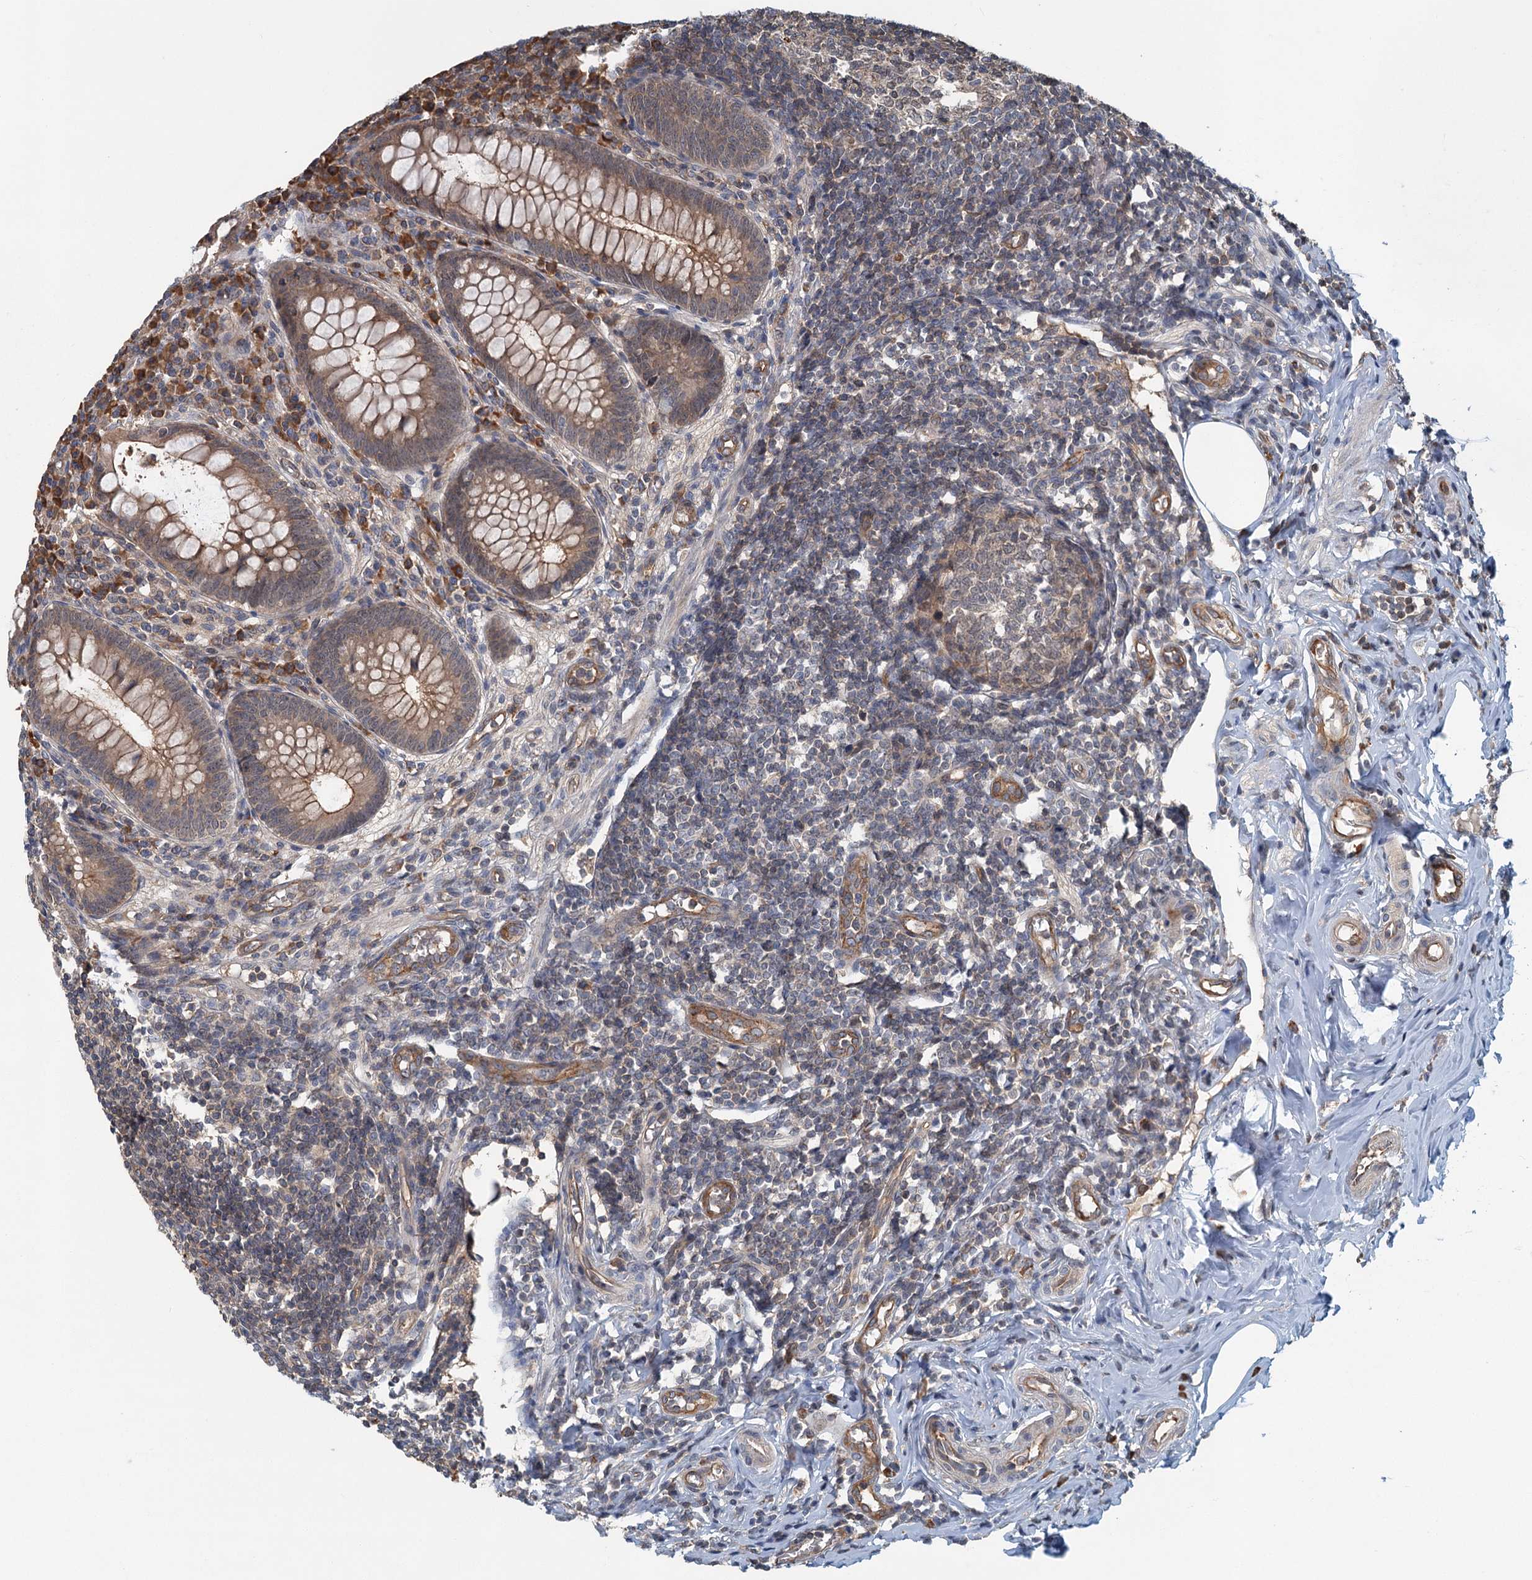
{"staining": {"intensity": "moderate", "quantity": ">75%", "location": "cytoplasmic/membranous"}, "tissue": "appendix", "cell_type": "Glandular cells", "image_type": "normal", "snomed": [{"axis": "morphology", "description": "Normal tissue, NOS"}, {"axis": "topography", "description": "Appendix"}], "caption": "Brown immunohistochemical staining in normal appendix reveals moderate cytoplasmic/membranous staining in approximately >75% of glandular cells.", "gene": "ZNF527", "patient": {"sex": "female", "age": 33}}